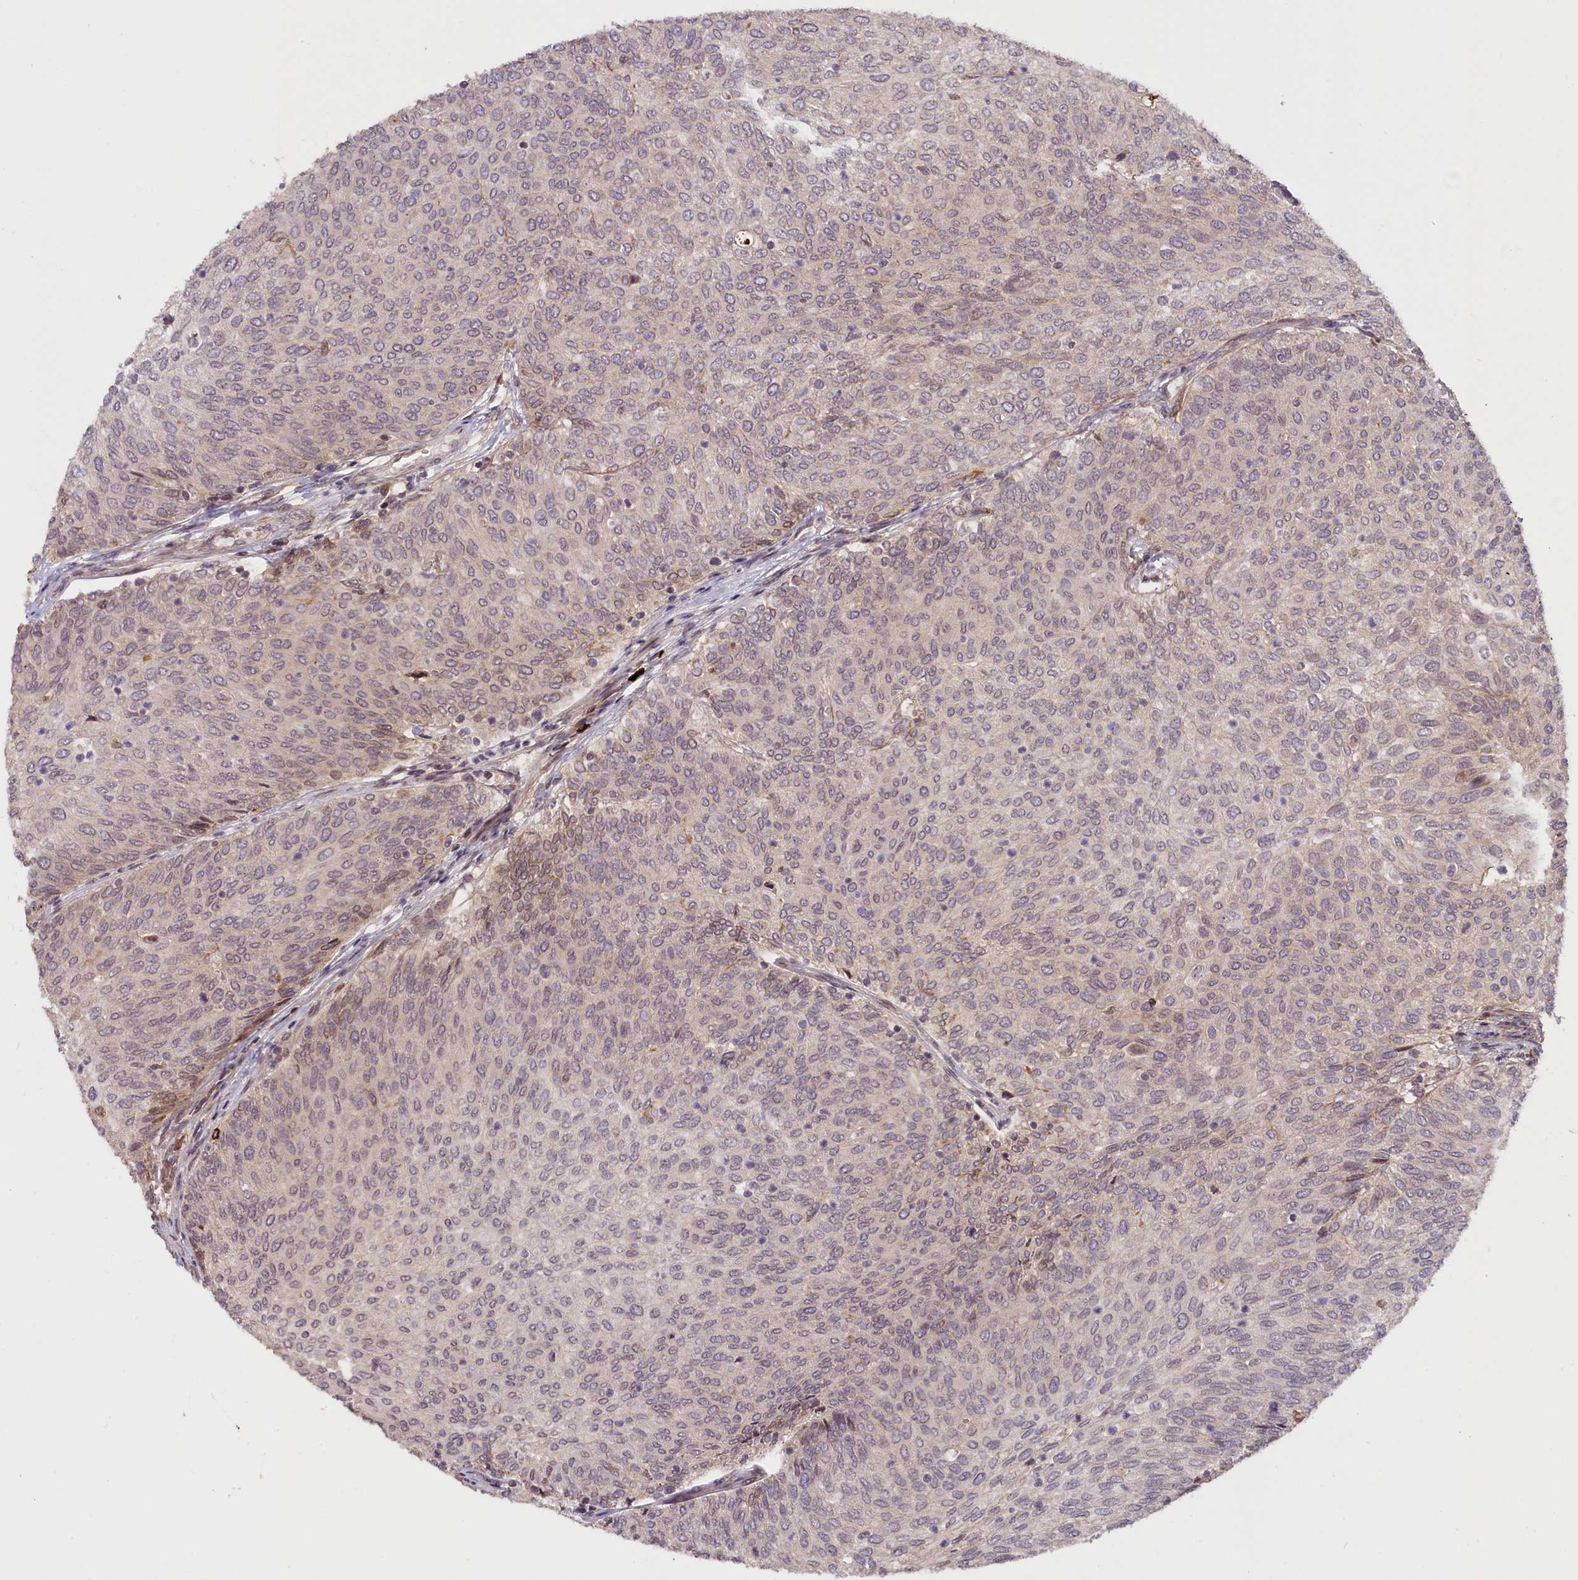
{"staining": {"intensity": "weak", "quantity": "<25%", "location": "cytoplasmic/membranous"}, "tissue": "urothelial cancer", "cell_type": "Tumor cells", "image_type": "cancer", "snomed": [{"axis": "morphology", "description": "Urothelial carcinoma, Low grade"}, {"axis": "topography", "description": "Urinary bladder"}], "caption": "This is an immunohistochemistry image of human urothelial carcinoma (low-grade). There is no positivity in tumor cells.", "gene": "ZNF480", "patient": {"sex": "female", "age": 79}}